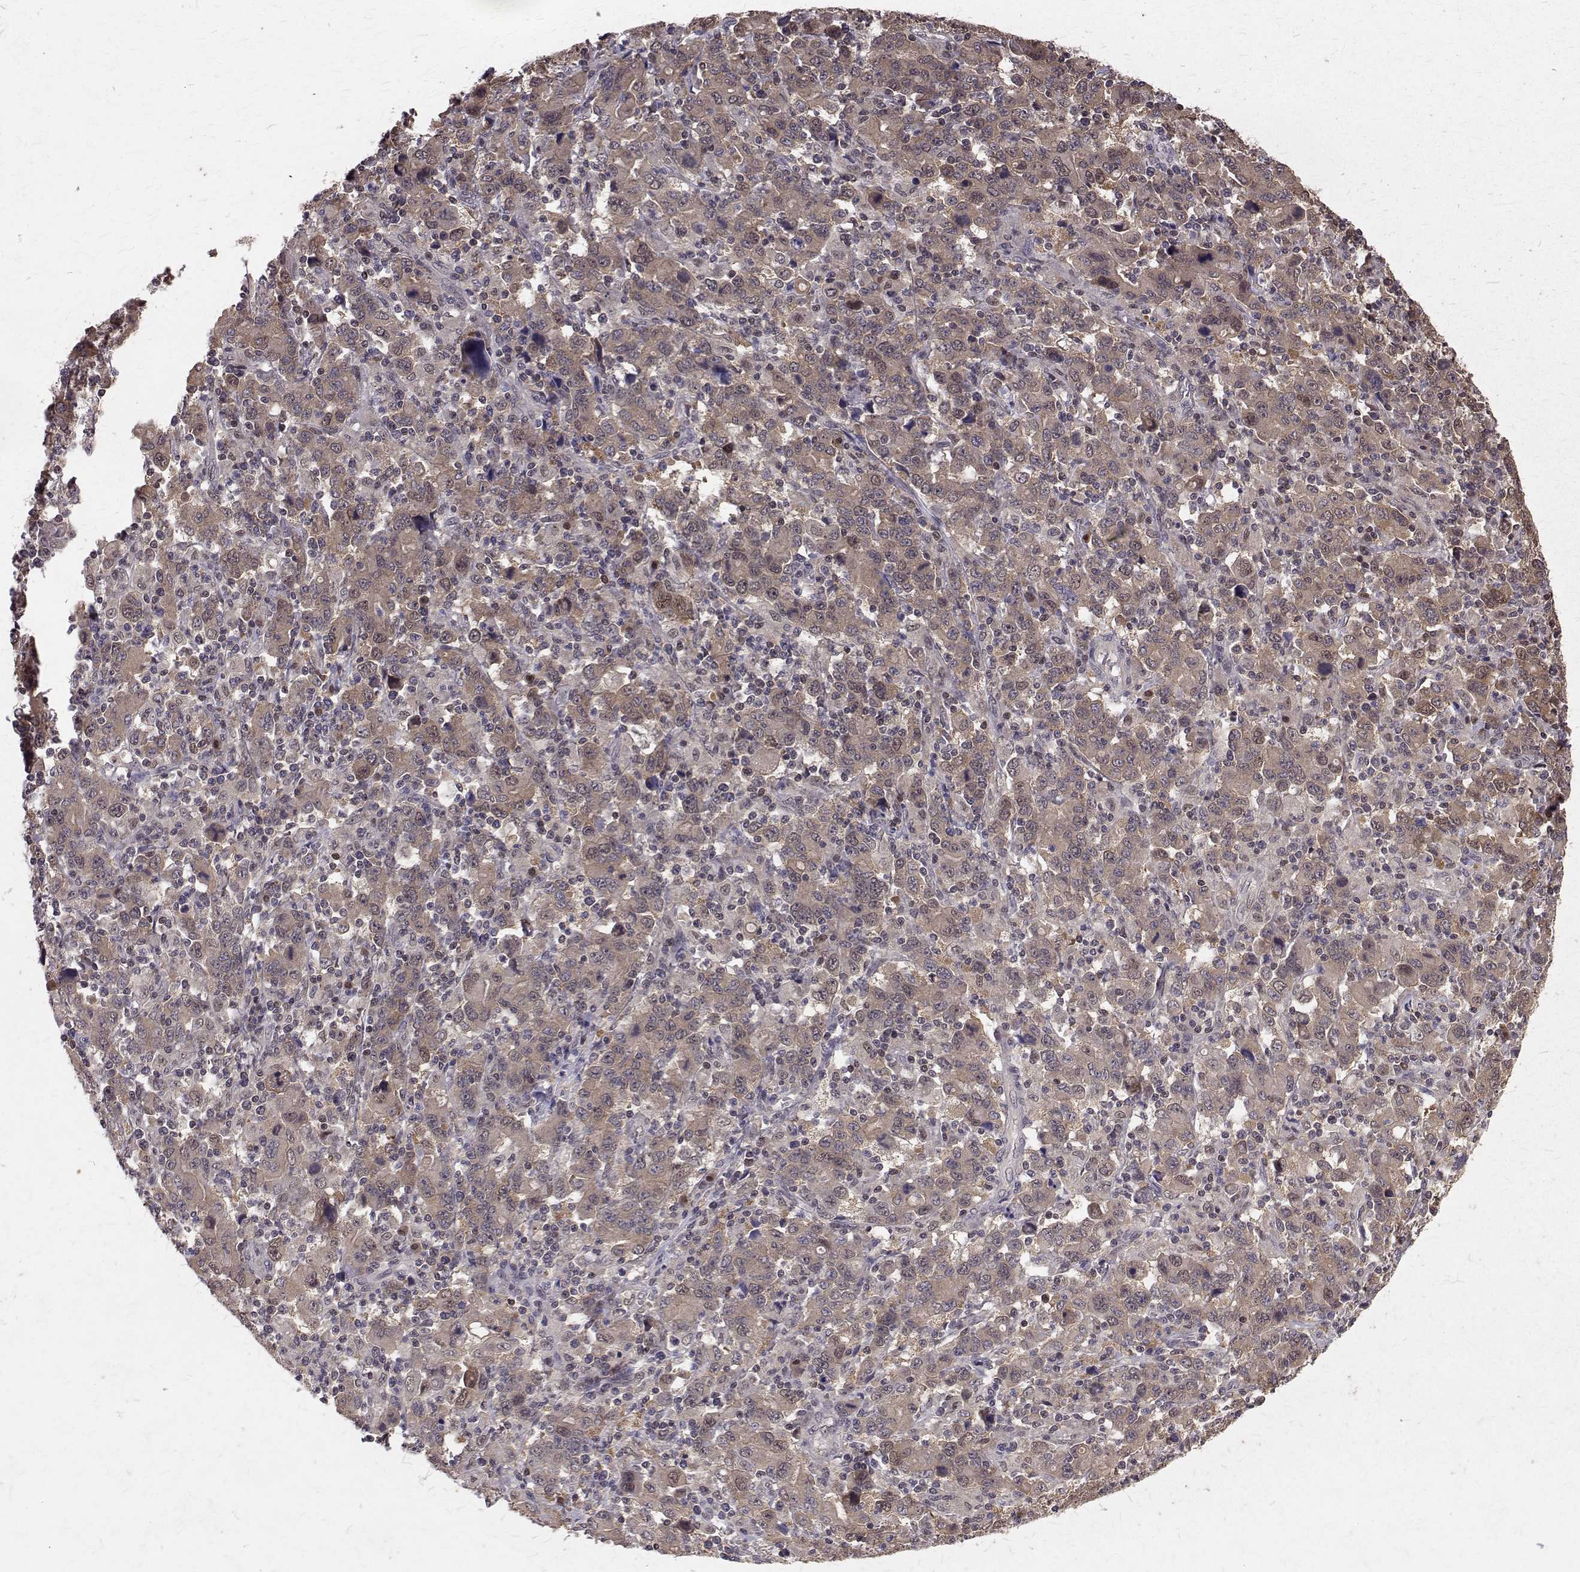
{"staining": {"intensity": "weak", "quantity": "25%-75%", "location": "cytoplasmic/membranous,nuclear"}, "tissue": "stomach cancer", "cell_type": "Tumor cells", "image_type": "cancer", "snomed": [{"axis": "morphology", "description": "Adenocarcinoma, NOS"}, {"axis": "topography", "description": "Stomach, upper"}], "caption": "The image shows staining of stomach cancer (adenocarcinoma), revealing weak cytoplasmic/membranous and nuclear protein staining (brown color) within tumor cells.", "gene": "NIF3L1", "patient": {"sex": "male", "age": 69}}